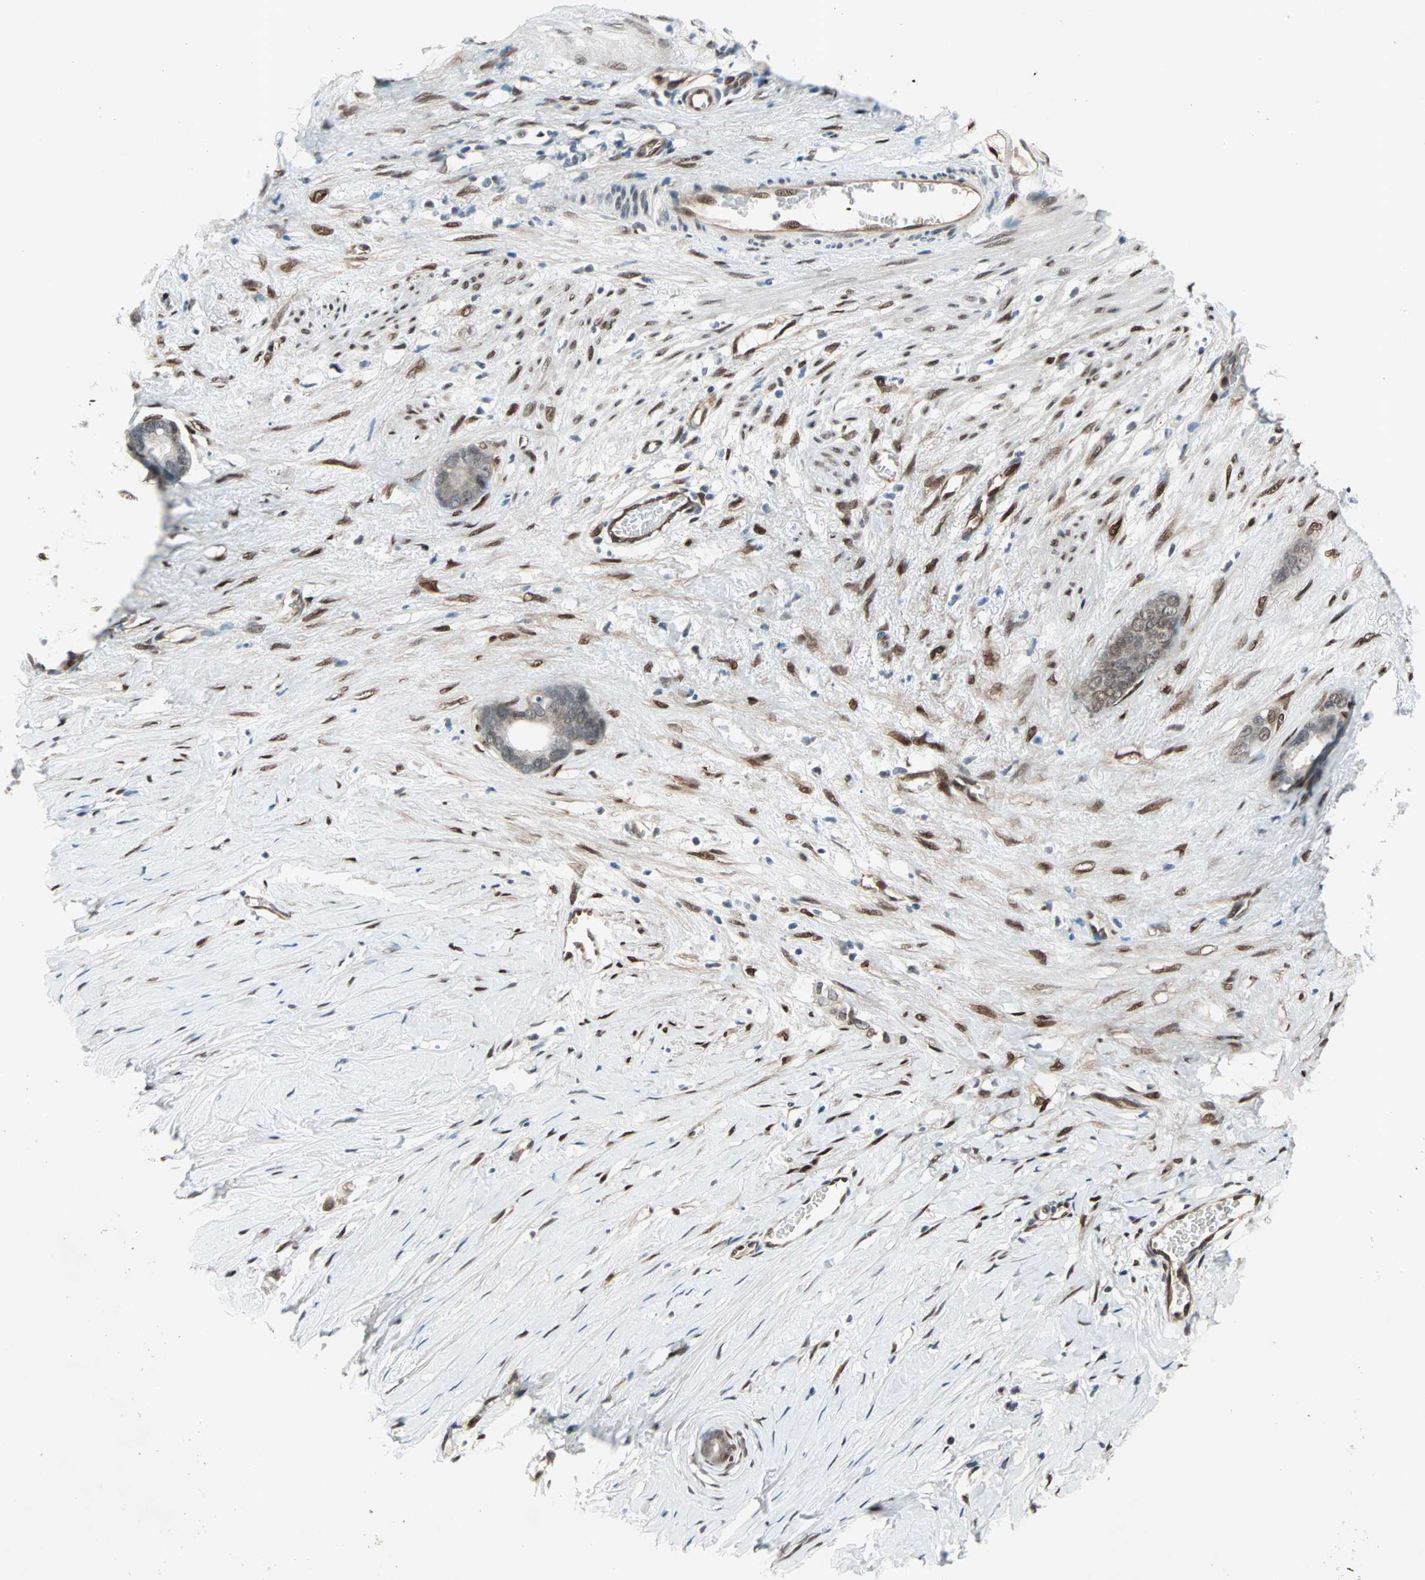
{"staining": {"intensity": "weak", "quantity": ">75%", "location": "cytoplasmic/membranous,nuclear"}, "tissue": "stomach cancer", "cell_type": "Tumor cells", "image_type": "cancer", "snomed": [{"axis": "morphology", "description": "Adenocarcinoma, NOS"}, {"axis": "topography", "description": "Stomach"}], "caption": "An image of stomach cancer stained for a protein displays weak cytoplasmic/membranous and nuclear brown staining in tumor cells.", "gene": "WWTR1", "patient": {"sex": "female", "age": 75}}